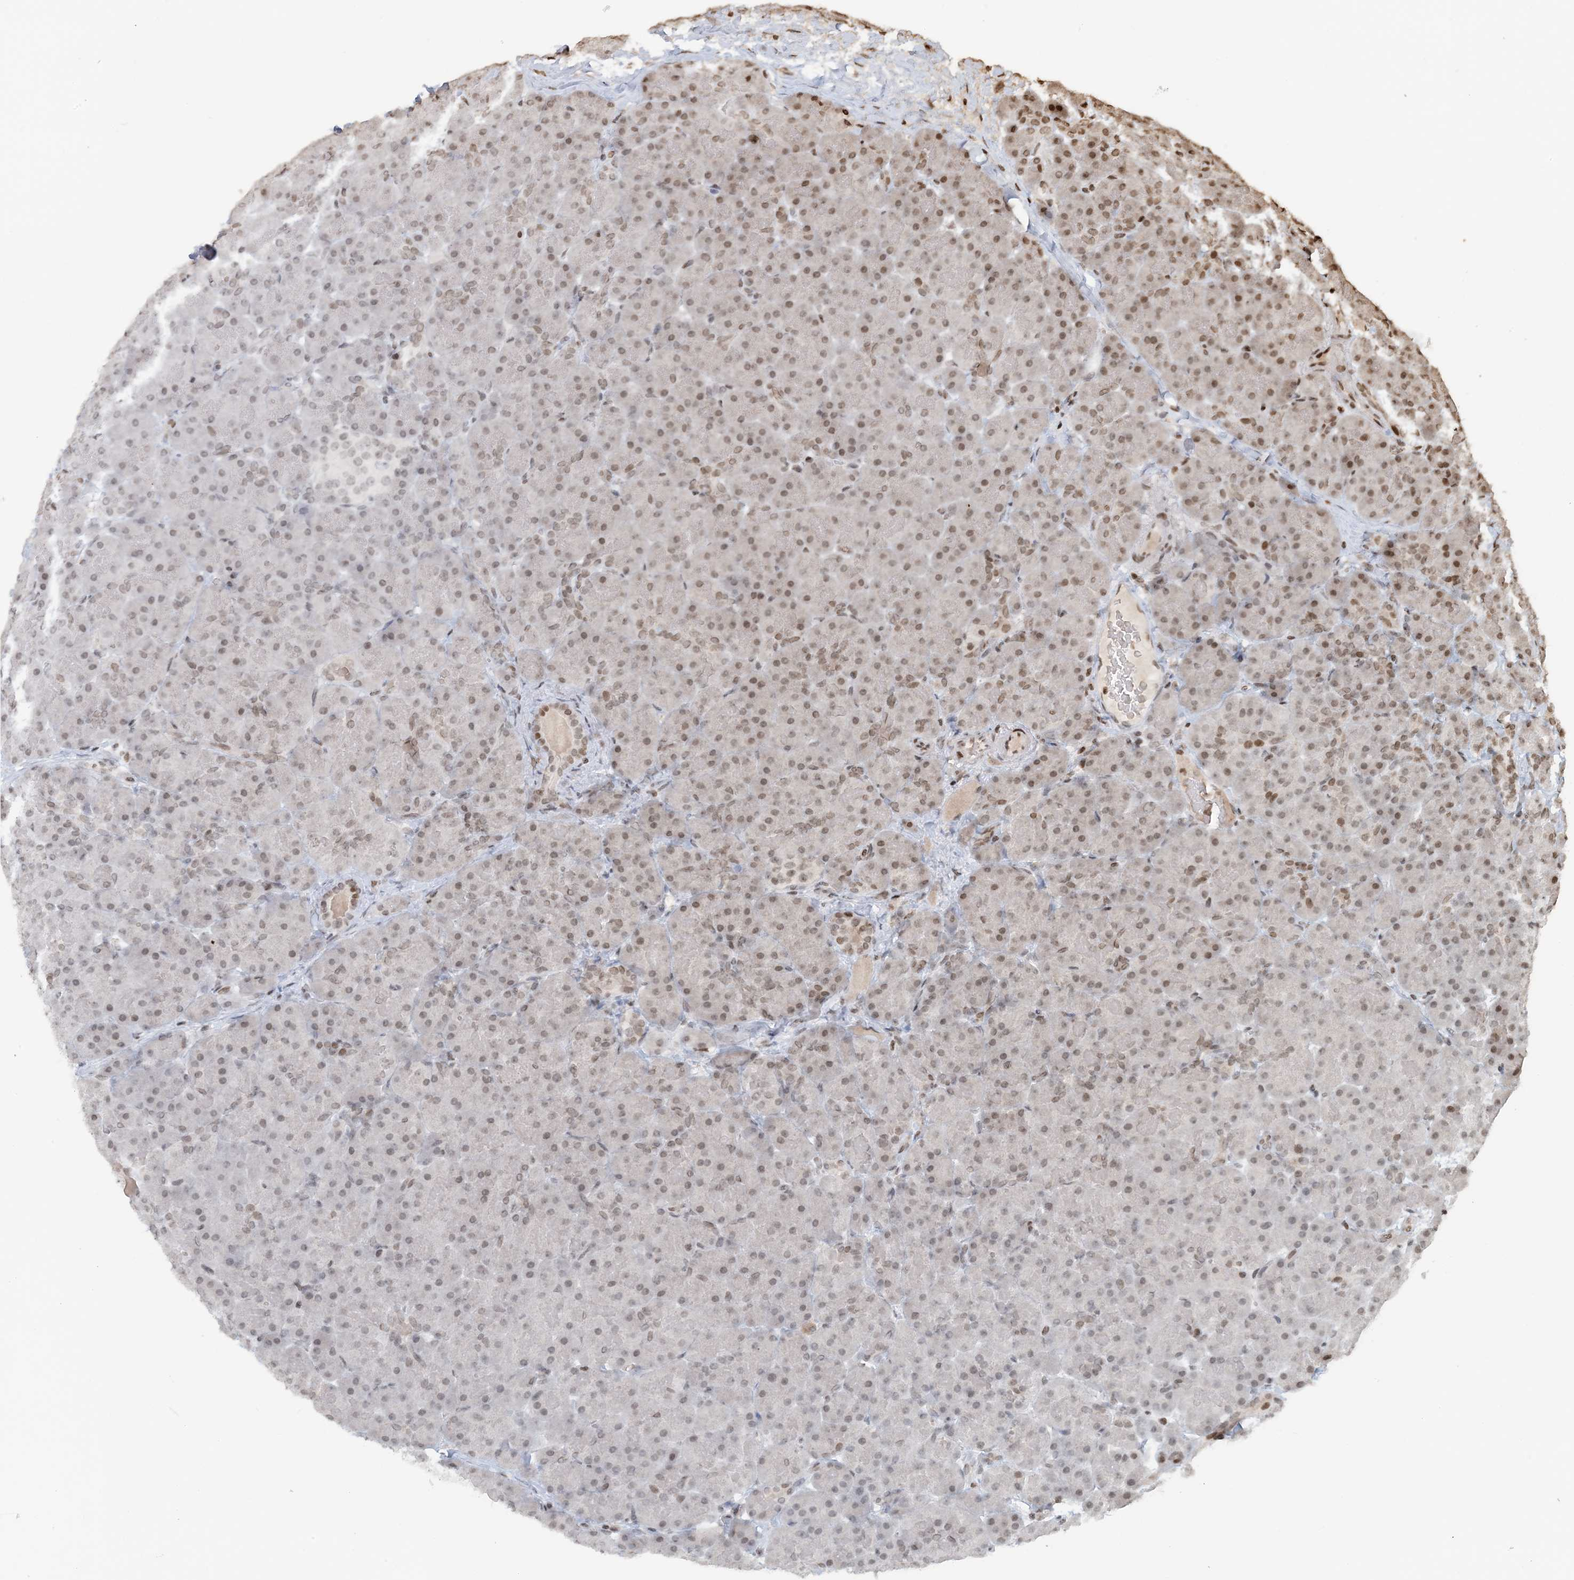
{"staining": {"intensity": "moderate", "quantity": ">75%", "location": "nuclear"}, "tissue": "pancreas", "cell_type": "Exocrine glandular cells", "image_type": "normal", "snomed": [{"axis": "morphology", "description": "Normal tissue, NOS"}, {"axis": "topography", "description": "Pancreas"}], "caption": "Brown immunohistochemical staining in unremarkable human pancreas demonstrates moderate nuclear positivity in about >75% of exocrine glandular cells.", "gene": "H3", "patient": {"sex": "male", "age": 66}}